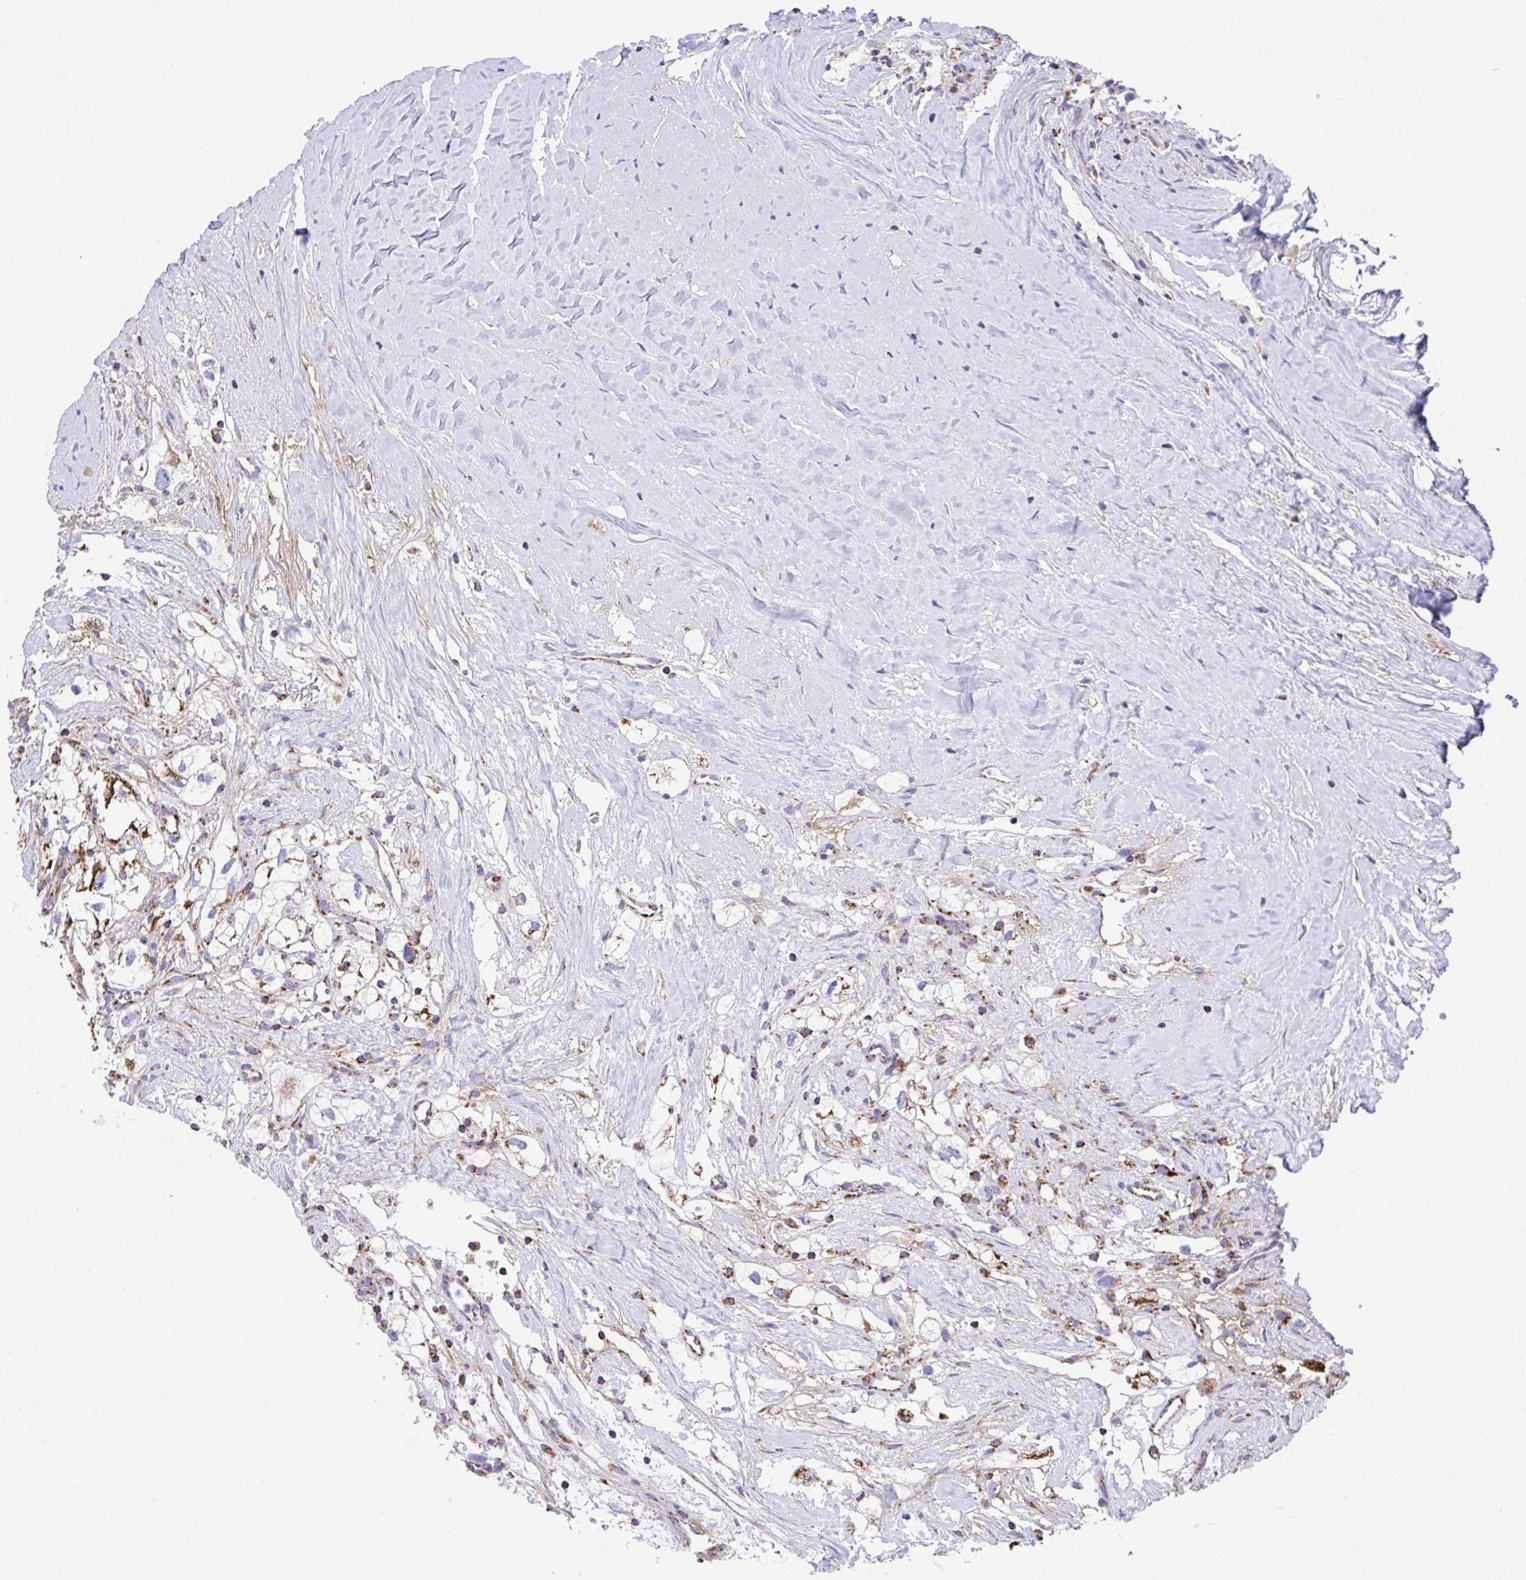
{"staining": {"intensity": "strong", "quantity": "25%-75%", "location": "cytoplasmic/membranous"}, "tissue": "renal cancer", "cell_type": "Tumor cells", "image_type": "cancer", "snomed": [{"axis": "morphology", "description": "Adenocarcinoma, NOS"}, {"axis": "topography", "description": "Kidney"}], "caption": "Immunohistochemistry (IHC) of renal cancer (adenocarcinoma) displays high levels of strong cytoplasmic/membranous positivity in about 25%-75% of tumor cells.", "gene": "PCMTD2", "patient": {"sex": "male", "age": 59}}